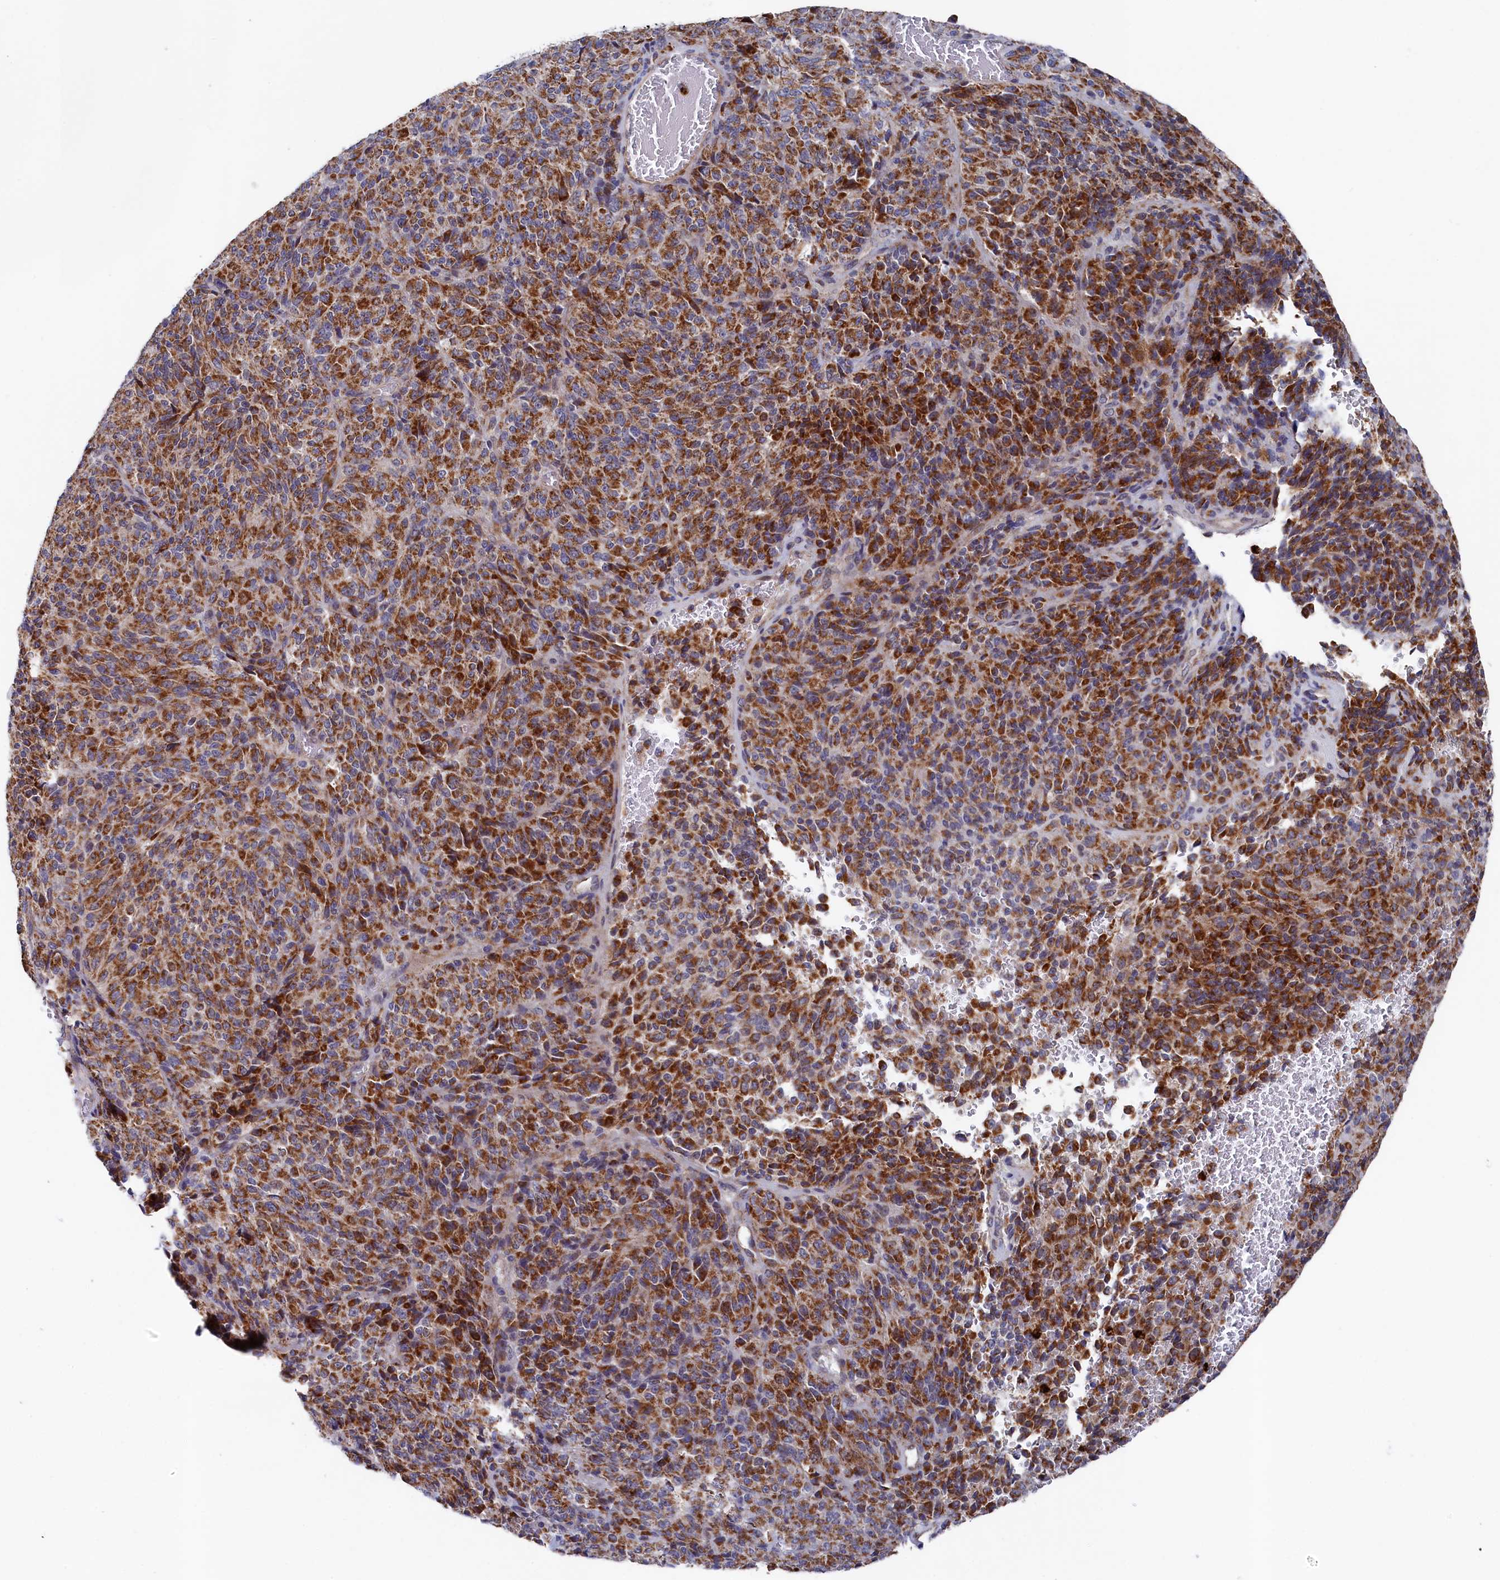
{"staining": {"intensity": "strong", "quantity": ">75%", "location": "cytoplasmic/membranous"}, "tissue": "melanoma", "cell_type": "Tumor cells", "image_type": "cancer", "snomed": [{"axis": "morphology", "description": "Malignant melanoma, Metastatic site"}, {"axis": "topography", "description": "Brain"}], "caption": "There is high levels of strong cytoplasmic/membranous positivity in tumor cells of melanoma, as demonstrated by immunohistochemical staining (brown color).", "gene": "CHCHD1", "patient": {"sex": "female", "age": 56}}